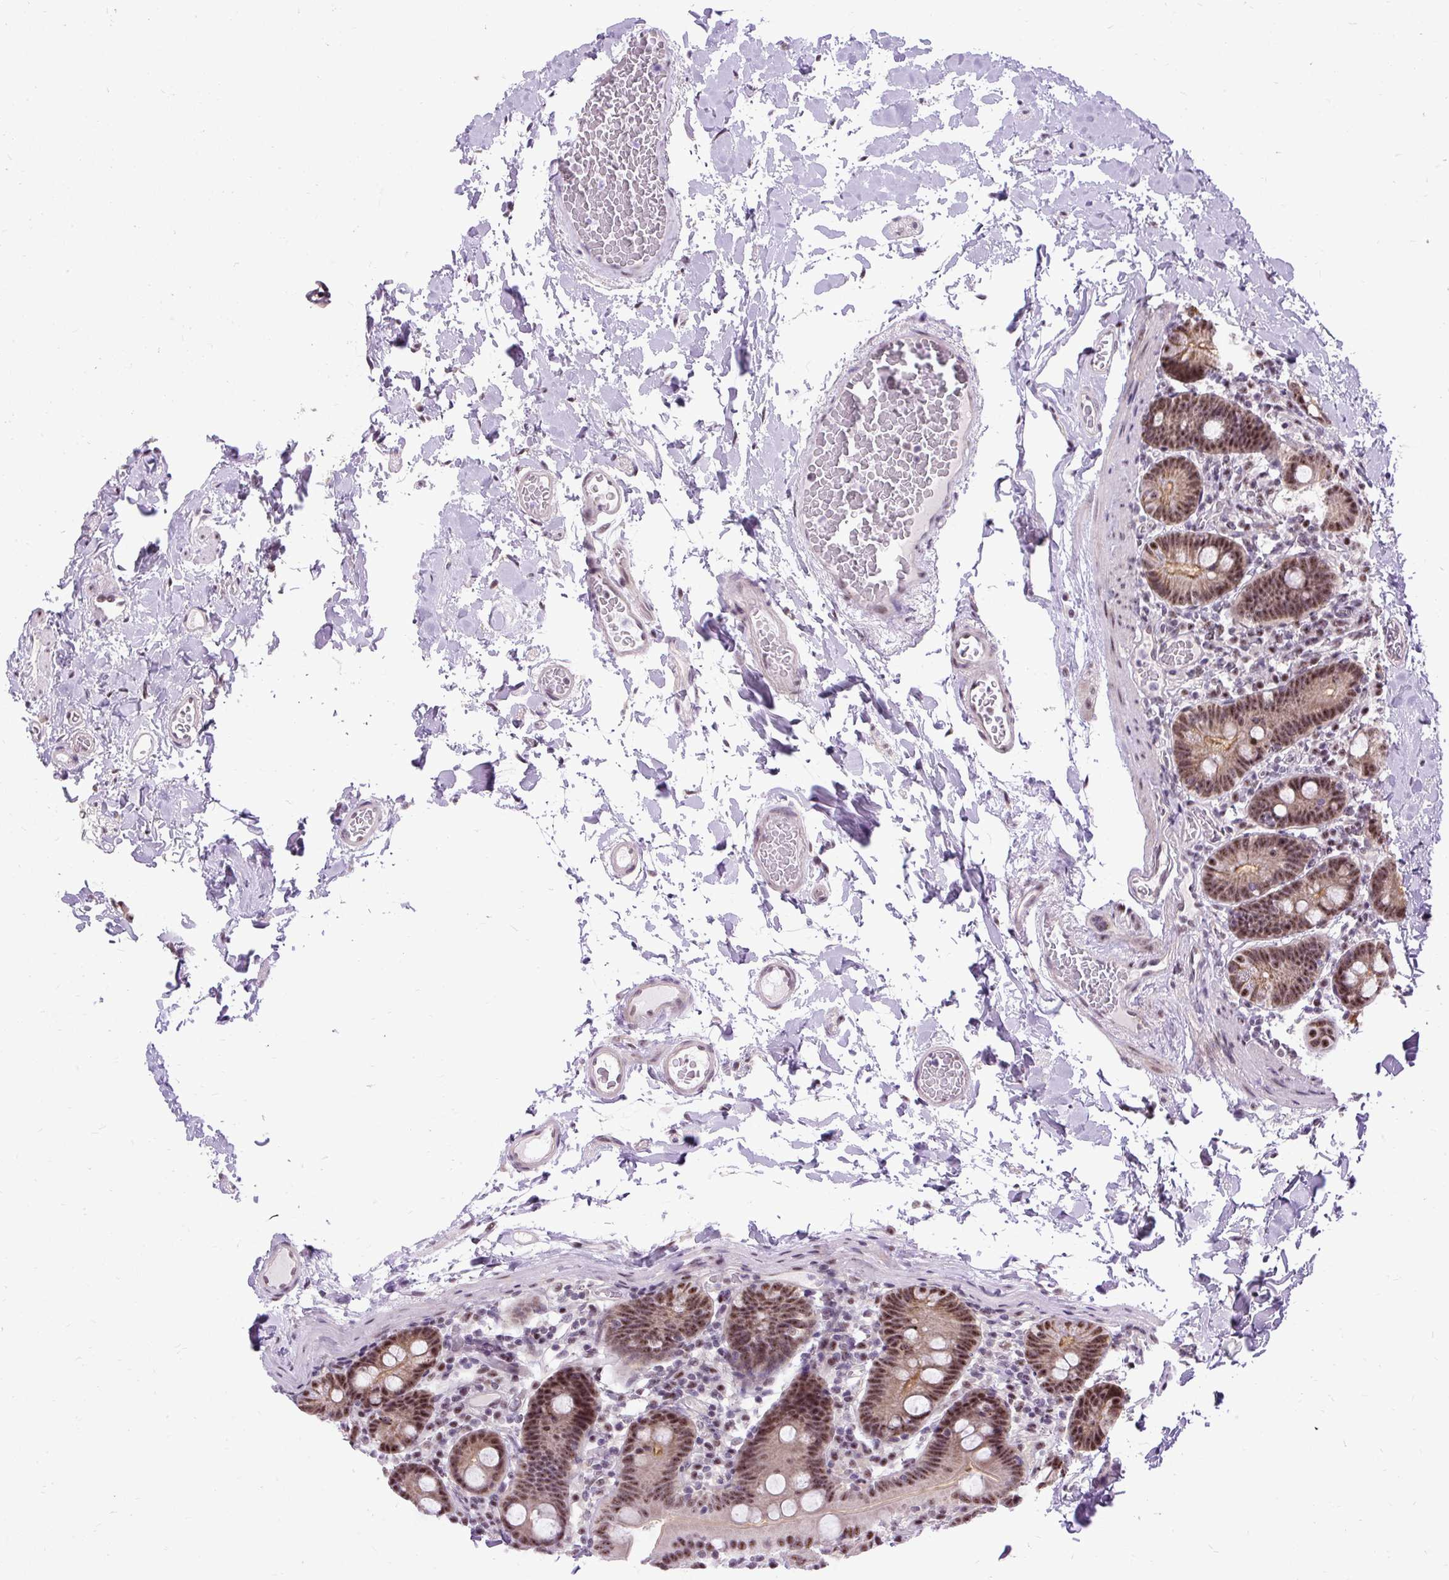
{"staining": {"intensity": "moderate", "quantity": ">75%", "location": "cytoplasmic/membranous,nuclear"}, "tissue": "duodenum", "cell_type": "Glandular cells", "image_type": "normal", "snomed": [{"axis": "morphology", "description": "Normal tissue, NOS"}, {"axis": "topography", "description": "Duodenum"}], "caption": "Duodenum stained with a brown dye demonstrates moderate cytoplasmic/membranous,nuclear positive expression in about >75% of glandular cells.", "gene": "SMC5", "patient": {"sex": "male", "age": 55}}